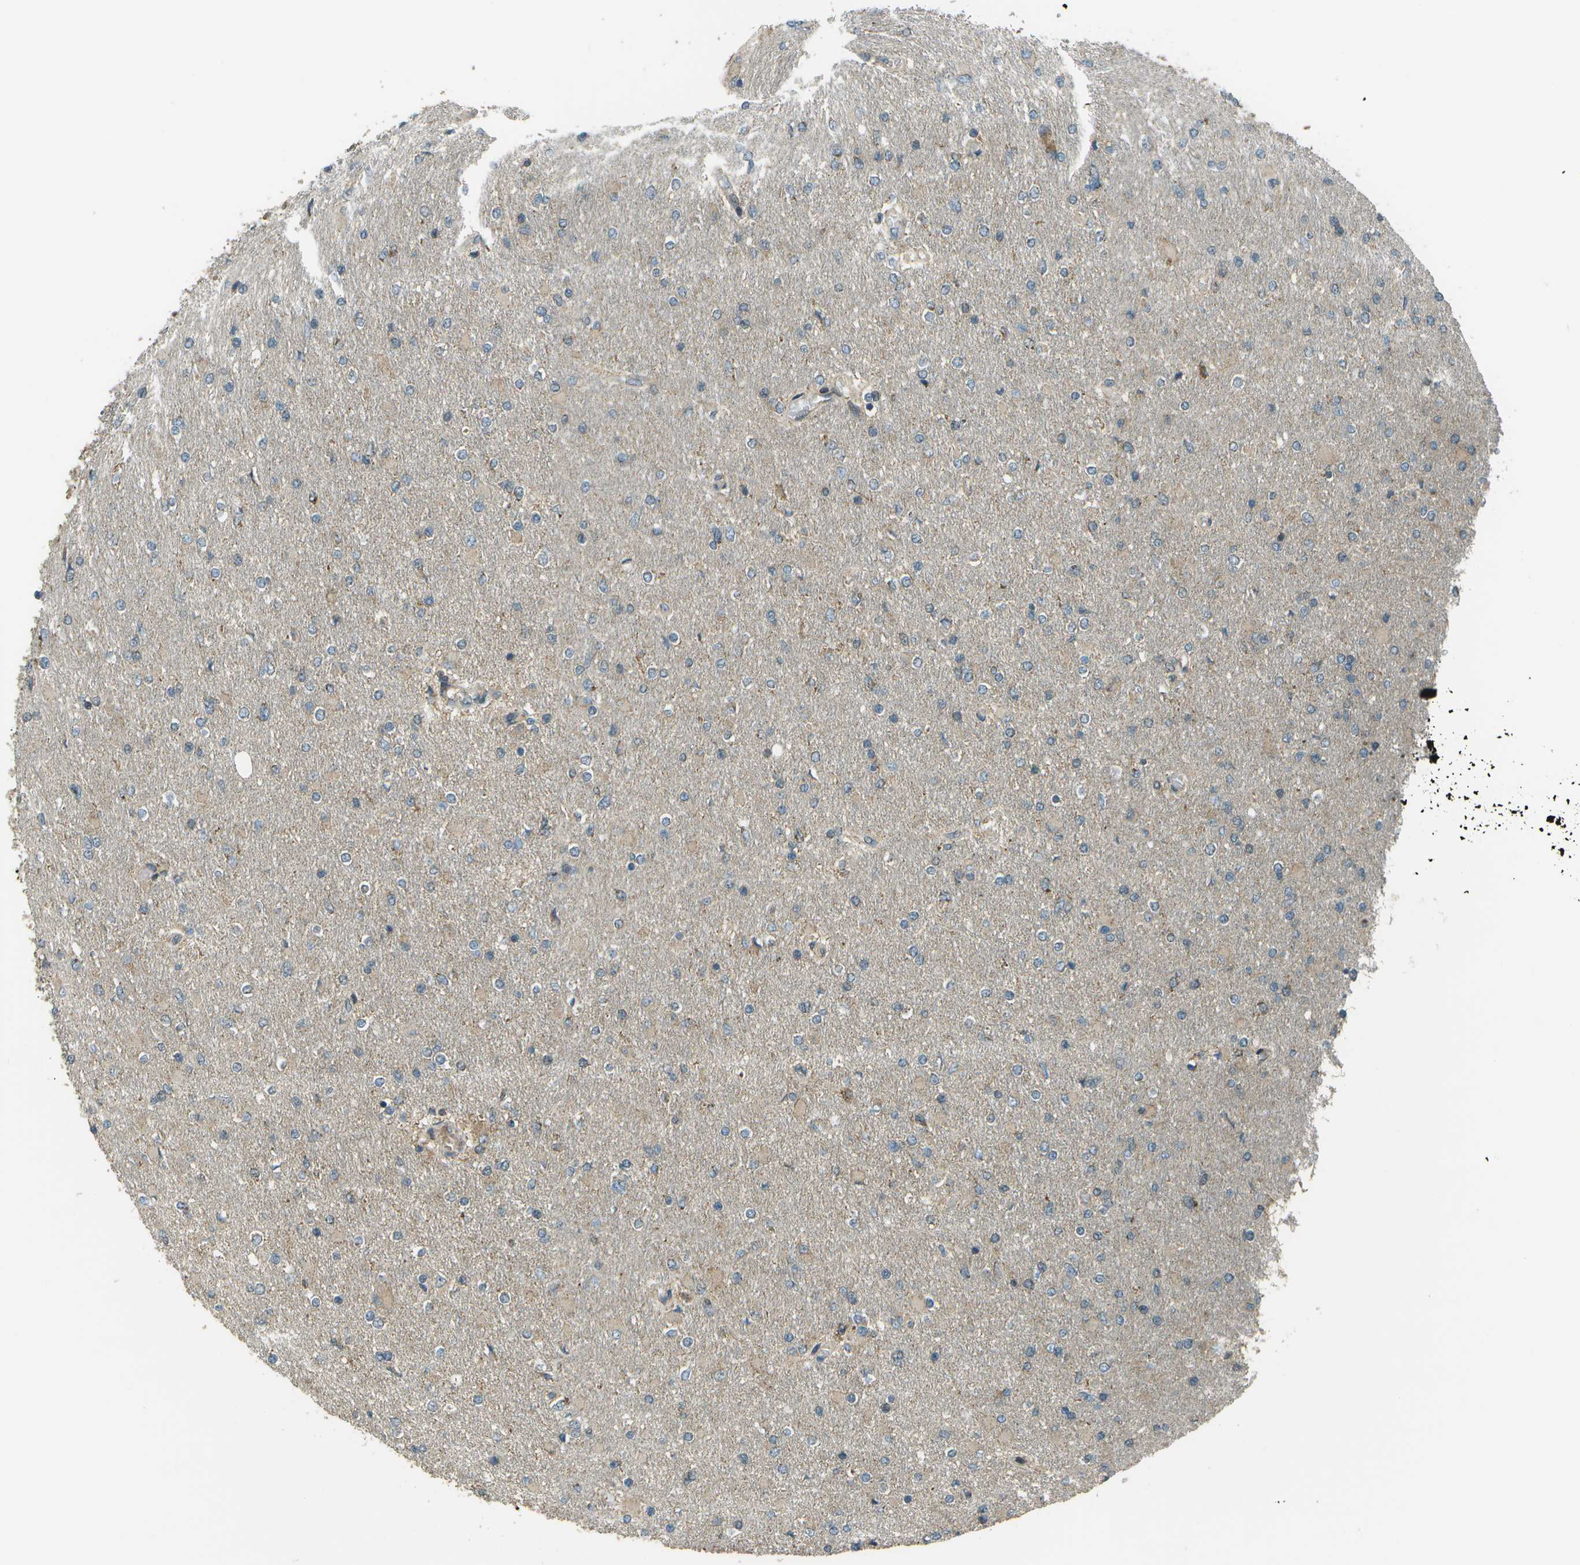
{"staining": {"intensity": "moderate", "quantity": "<25%", "location": "cytoplasmic/membranous"}, "tissue": "glioma", "cell_type": "Tumor cells", "image_type": "cancer", "snomed": [{"axis": "morphology", "description": "Glioma, malignant, High grade"}, {"axis": "topography", "description": "Cerebral cortex"}], "caption": "This image displays immunohistochemistry (IHC) staining of human glioma, with low moderate cytoplasmic/membranous expression in about <25% of tumor cells.", "gene": "PLPBP", "patient": {"sex": "female", "age": 36}}